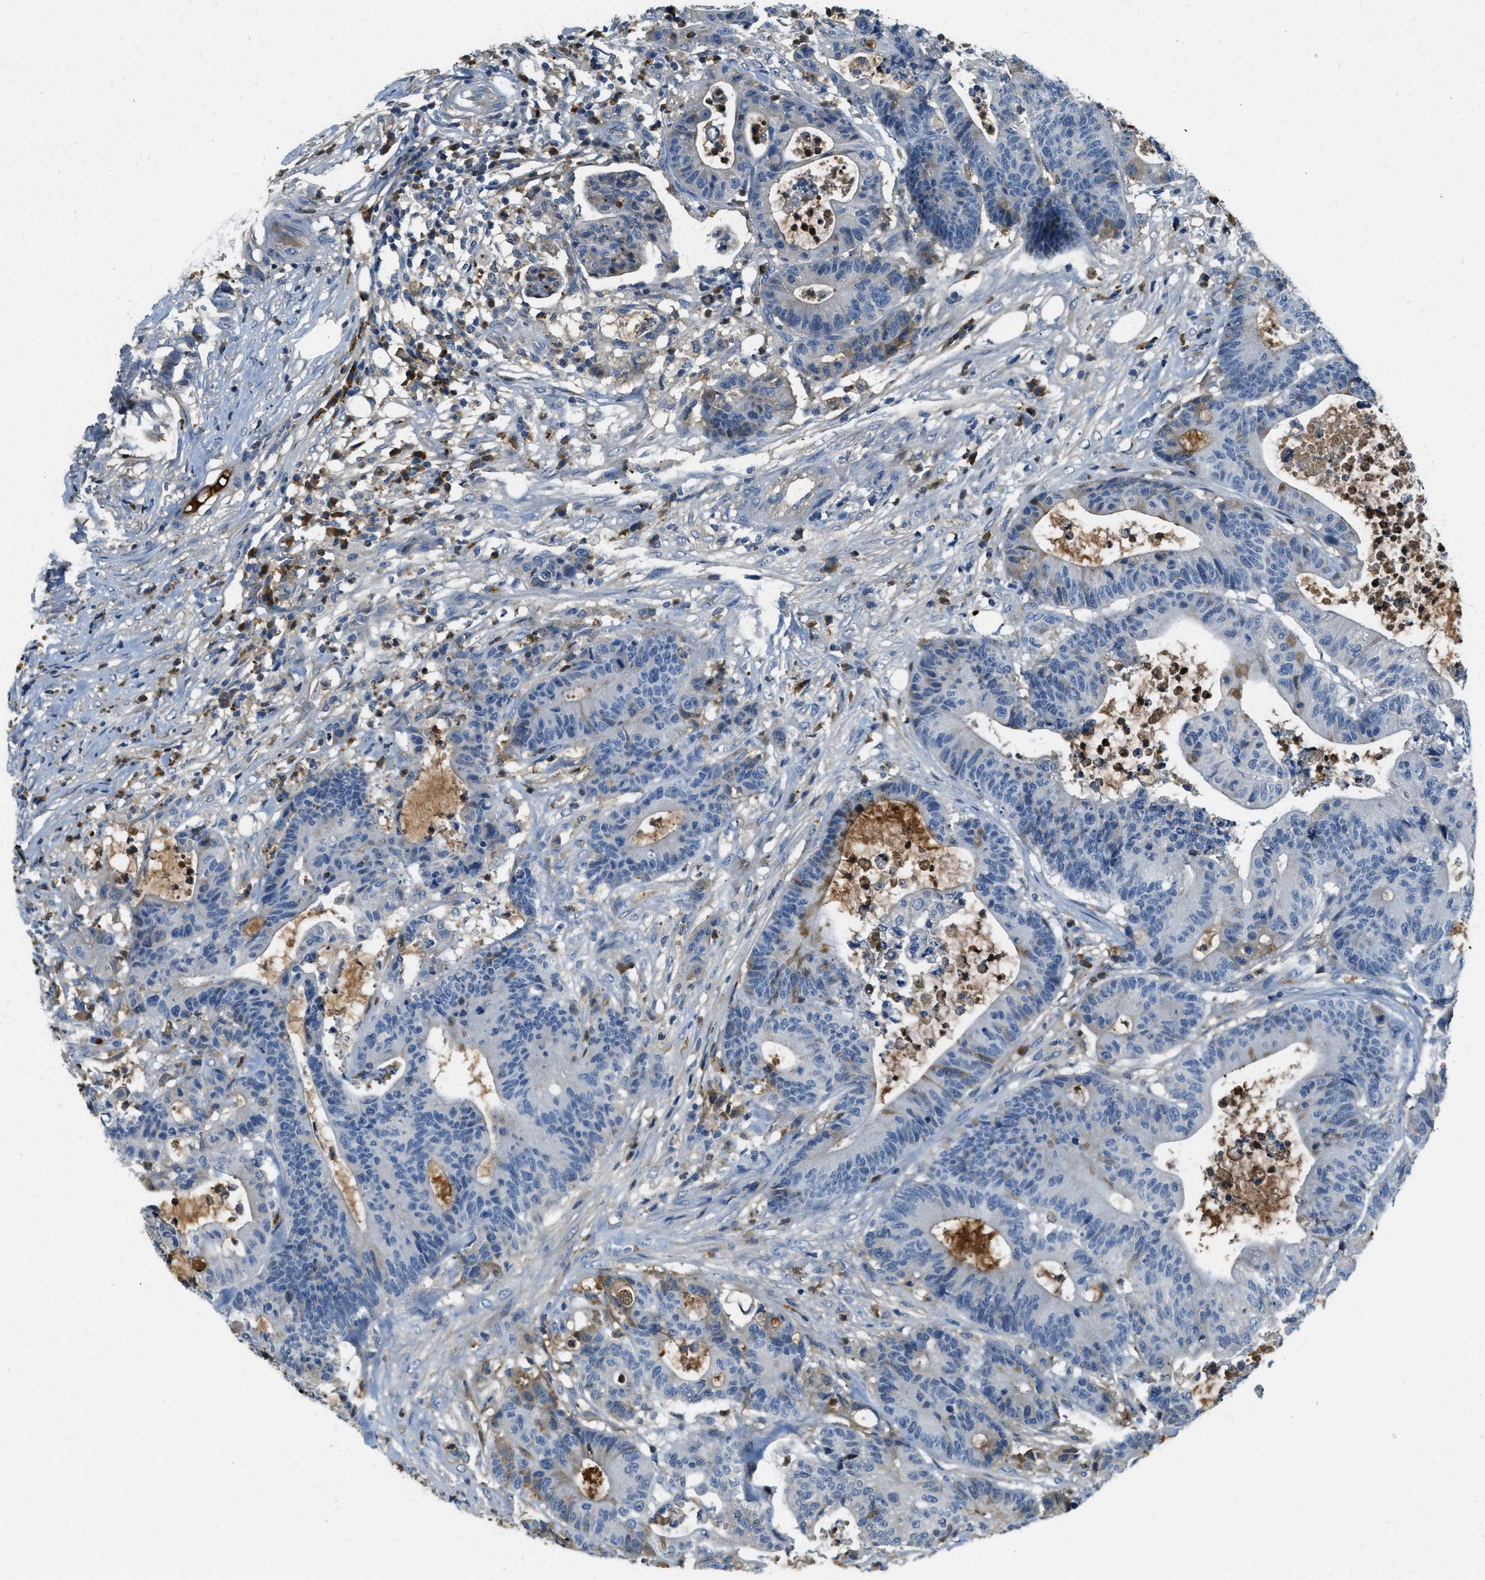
{"staining": {"intensity": "negative", "quantity": "none", "location": "none"}, "tissue": "colorectal cancer", "cell_type": "Tumor cells", "image_type": "cancer", "snomed": [{"axis": "morphology", "description": "Adenocarcinoma, NOS"}, {"axis": "topography", "description": "Colon"}], "caption": "Adenocarcinoma (colorectal) was stained to show a protein in brown. There is no significant positivity in tumor cells.", "gene": "PRTN3", "patient": {"sex": "female", "age": 84}}